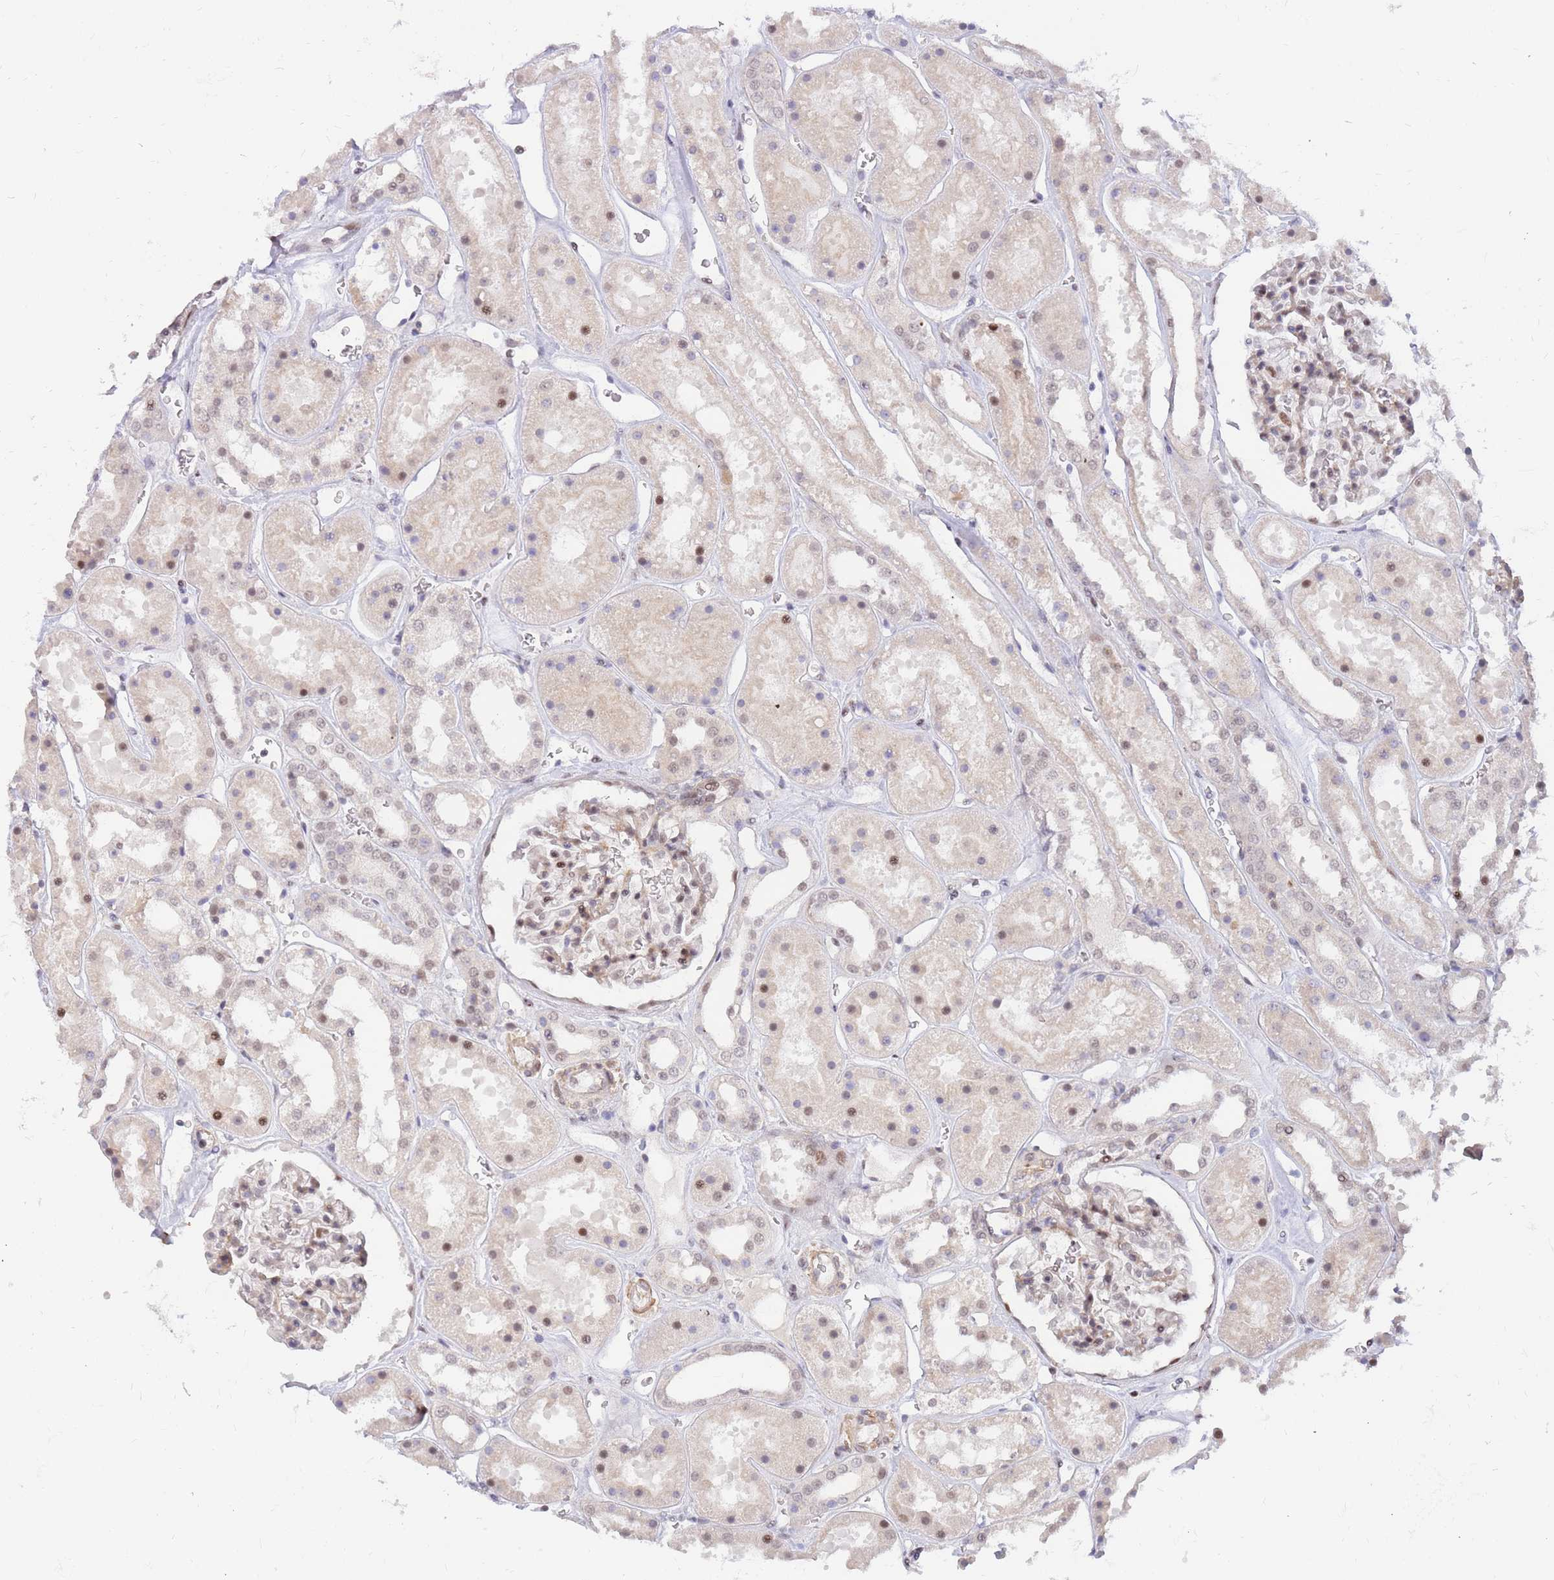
{"staining": {"intensity": "moderate", "quantity": "25%-75%", "location": "nuclear"}, "tissue": "kidney", "cell_type": "Cells in glomeruli", "image_type": "normal", "snomed": [{"axis": "morphology", "description": "Normal tissue, NOS"}, {"axis": "topography", "description": "Kidney"}], "caption": "High-magnification brightfield microscopy of normal kidney stained with DAB (3,3'-diaminobenzidine) (brown) and counterstained with hematoxylin (blue). cells in glomeruli exhibit moderate nuclear expression is identified in approximately25%-75% of cells.", "gene": "ERICH6B", "patient": {"sex": "female", "age": 41}}